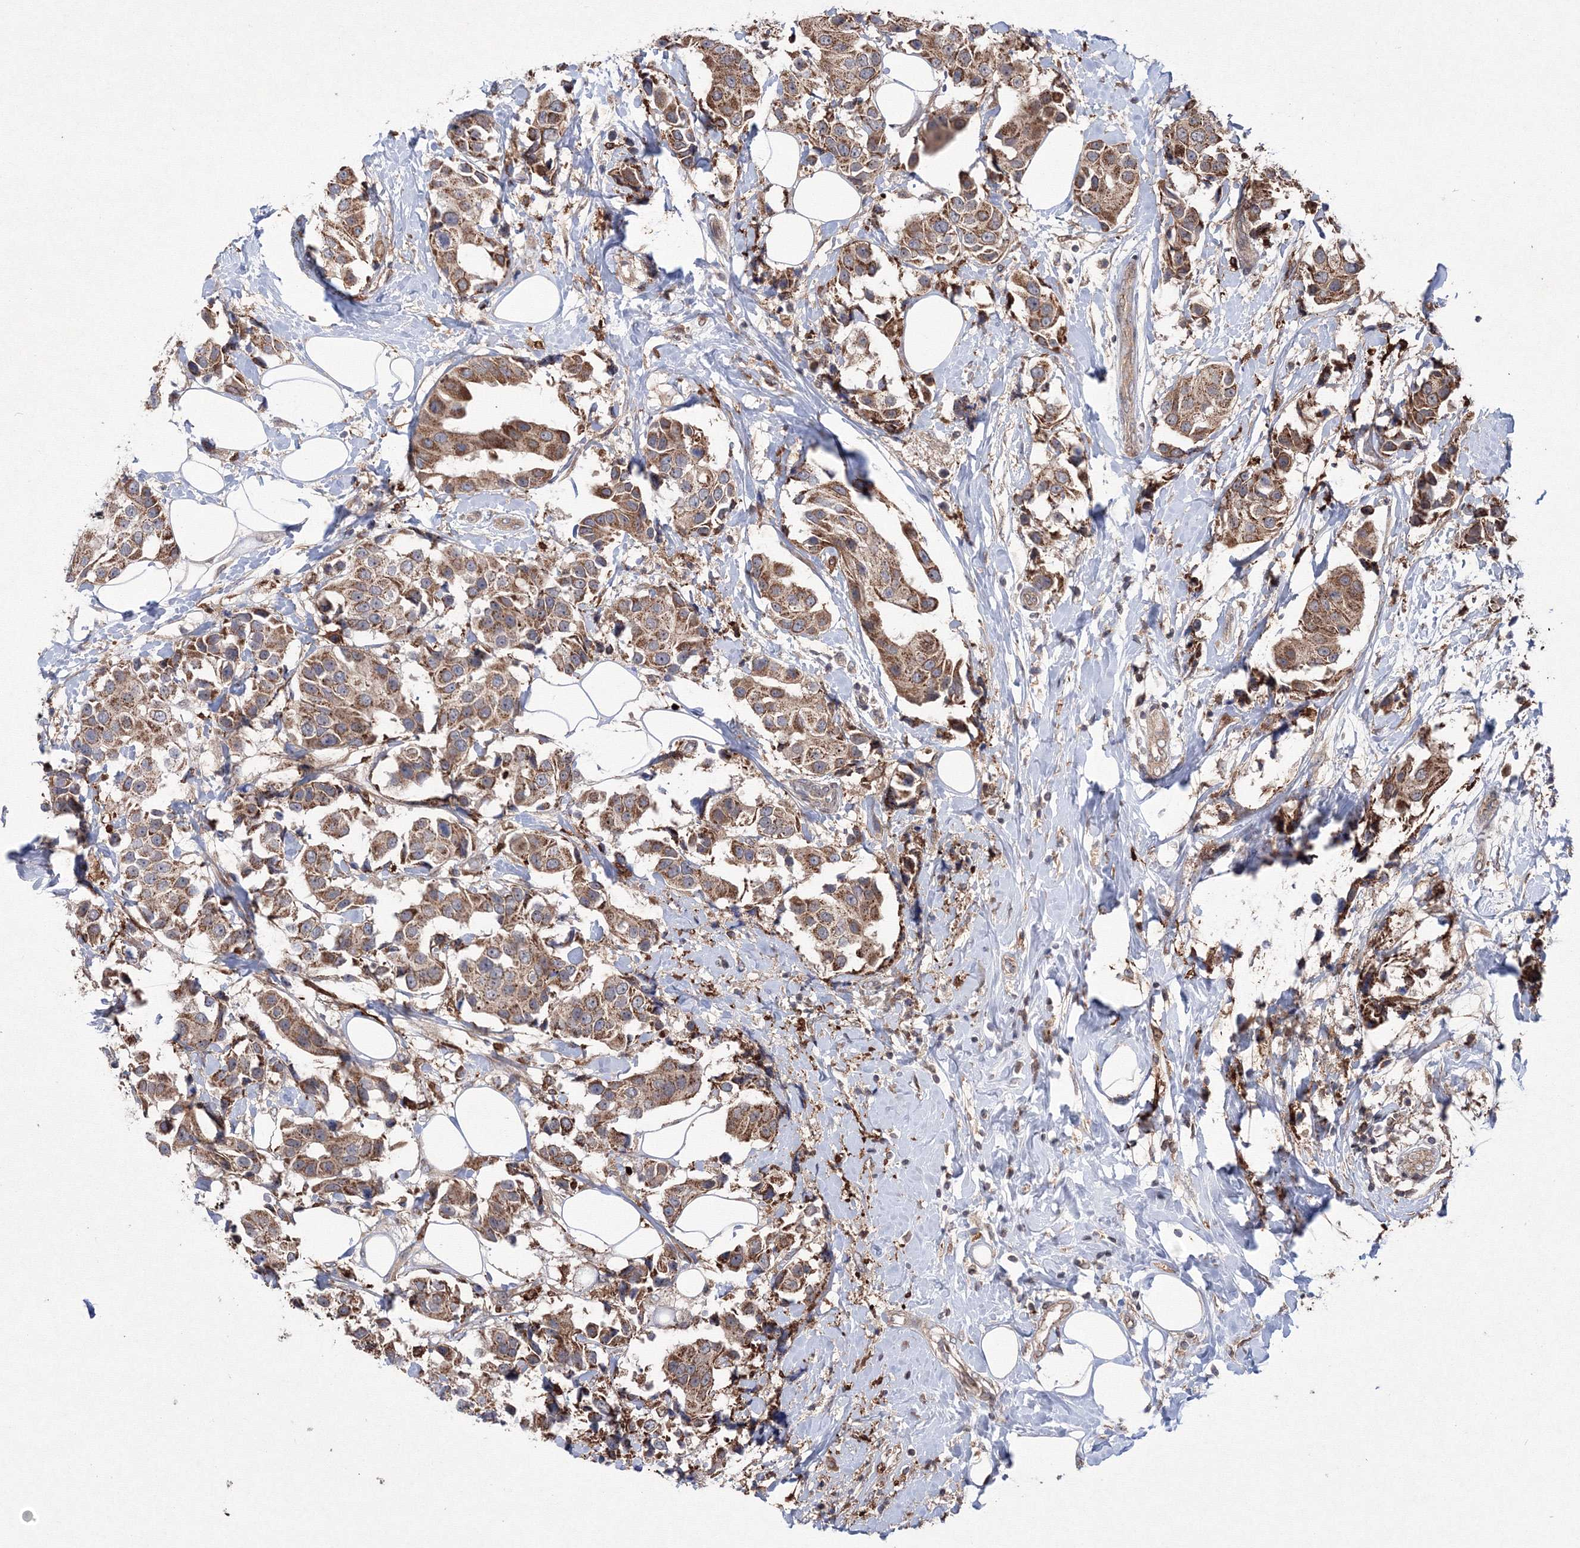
{"staining": {"intensity": "moderate", "quantity": ">75%", "location": "cytoplasmic/membranous"}, "tissue": "breast cancer", "cell_type": "Tumor cells", "image_type": "cancer", "snomed": [{"axis": "morphology", "description": "Normal tissue, NOS"}, {"axis": "morphology", "description": "Duct carcinoma"}, {"axis": "topography", "description": "Breast"}], "caption": "Approximately >75% of tumor cells in human breast intraductal carcinoma display moderate cytoplasmic/membranous protein positivity as visualized by brown immunohistochemical staining.", "gene": "RANBP3L", "patient": {"sex": "female", "age": 39}}